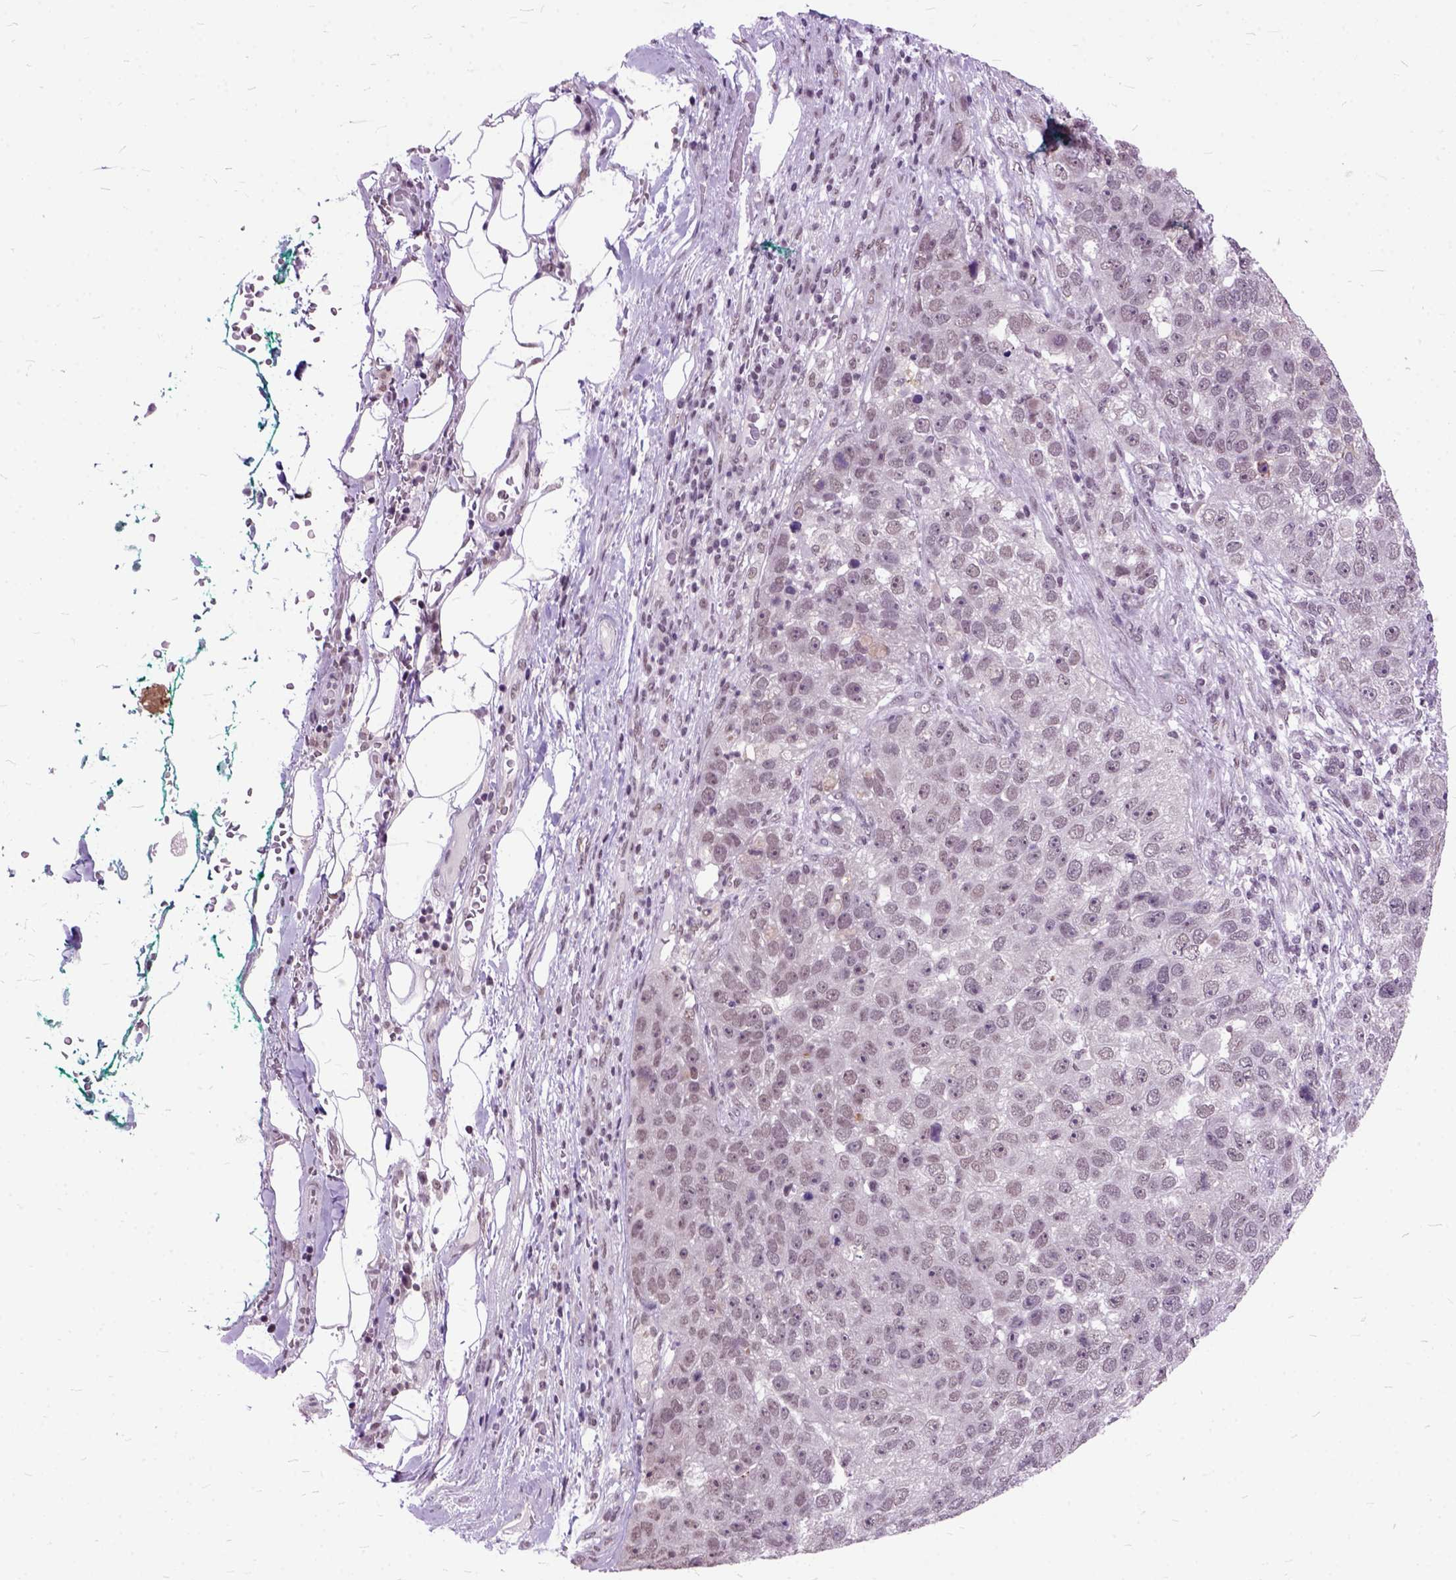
{"staining": {"intensity": "negative", "quantity": "none", "location": "none"}, "tissue": "pancreatic cancer", "cell_type": "Tumor cells", "image_type": "cancer", "snomed": [{"axis": "morphology", "description": "Adenocarcinoma, NOS"}, {"axis": "topography", "description": "Pancreas"}], "caption": "High power microscopy histopathology image of an IHC histopathology image of pancreatic adenocarcinoma, revealing no significant expression in tumor cells.", "gene": "ORC5", "patient": {"sex": "female", "age": 61}}